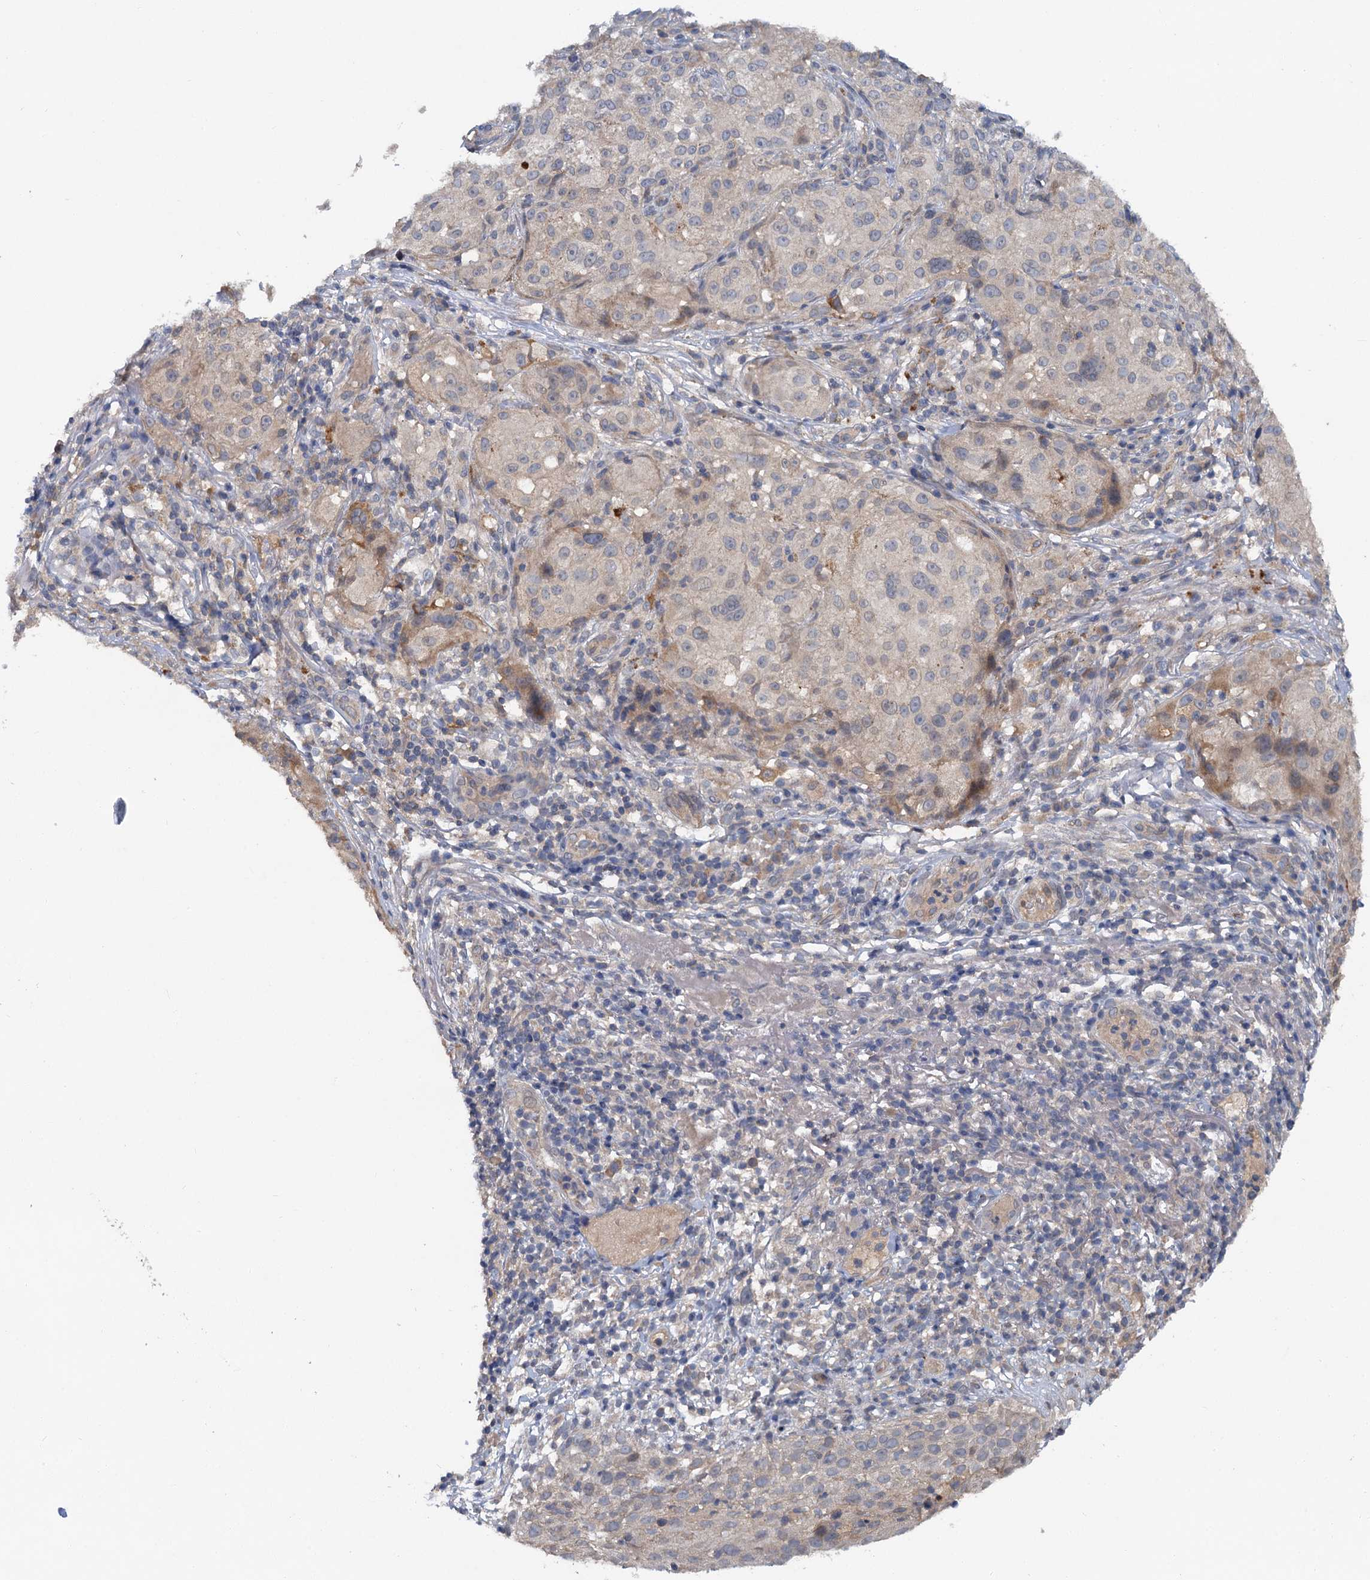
{"staining": {"intensity": "negative", "quantity": "none", "location": "none"}, "tissue": "melanoma", "cell_type": "Tumor cells", "image_type": "cancer", "snomed": [{"axis": "morphology", "description": "Necrosis, NOS"}, {"axis": "morphology", "description": "Malignant melanoma, NOS"}, {"axis": "topography", "description": "Skin"}], "caption": "Immunohistochemistry micrograph of melanoma stained for a protein (brown), which demonstrates no positivity in tumor cells.", "gene": "ZNF324", "patient": {"sex": "female", "age": 87}}